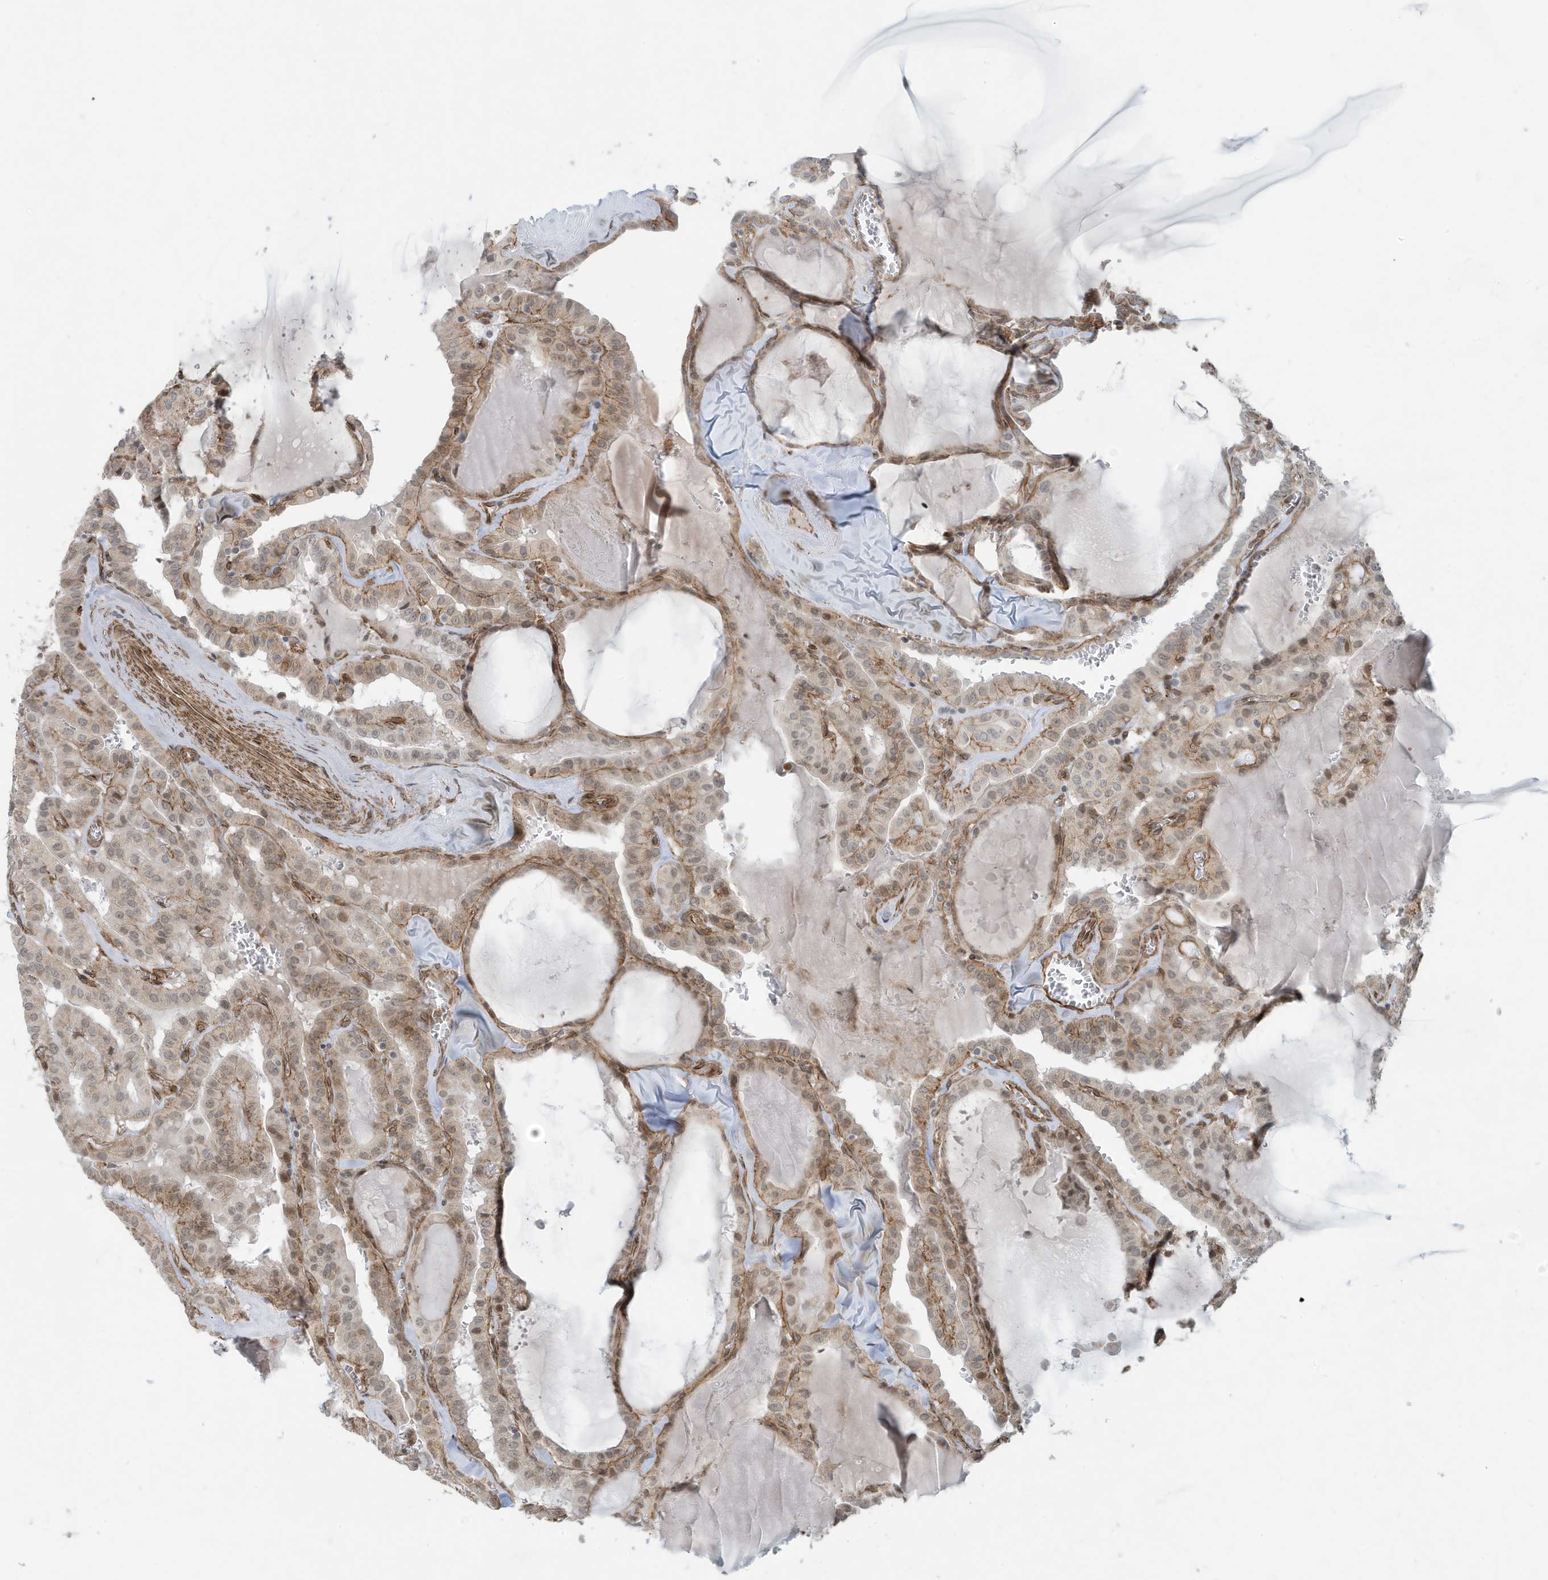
{"staining": {"intensity": "weak", "quantity": "25%-75%", "location": "cytoplasmic/membranous,nuclear"}, "tissue": "thyroid cancer", "cell_type": "Tumor cells", "image_type": "cancer", "snomed": [{"axis": "morphology", "description": "Papillary adenocarcinoma, NOS"}, {"axis": "topography", "description": "Thyroid gland"}], "caption": "Protein expression analysis of papillary adenocarcinoma (thyroid) demonstrates weak cytoplasmic/membranous and nuclear expression in about 25%-75% of tumor cells. (Brightfield microscopy of DAB IHC at high magnification).", "gene": "CHCHD4", "patient": {"sex": "male", "age": 52}}